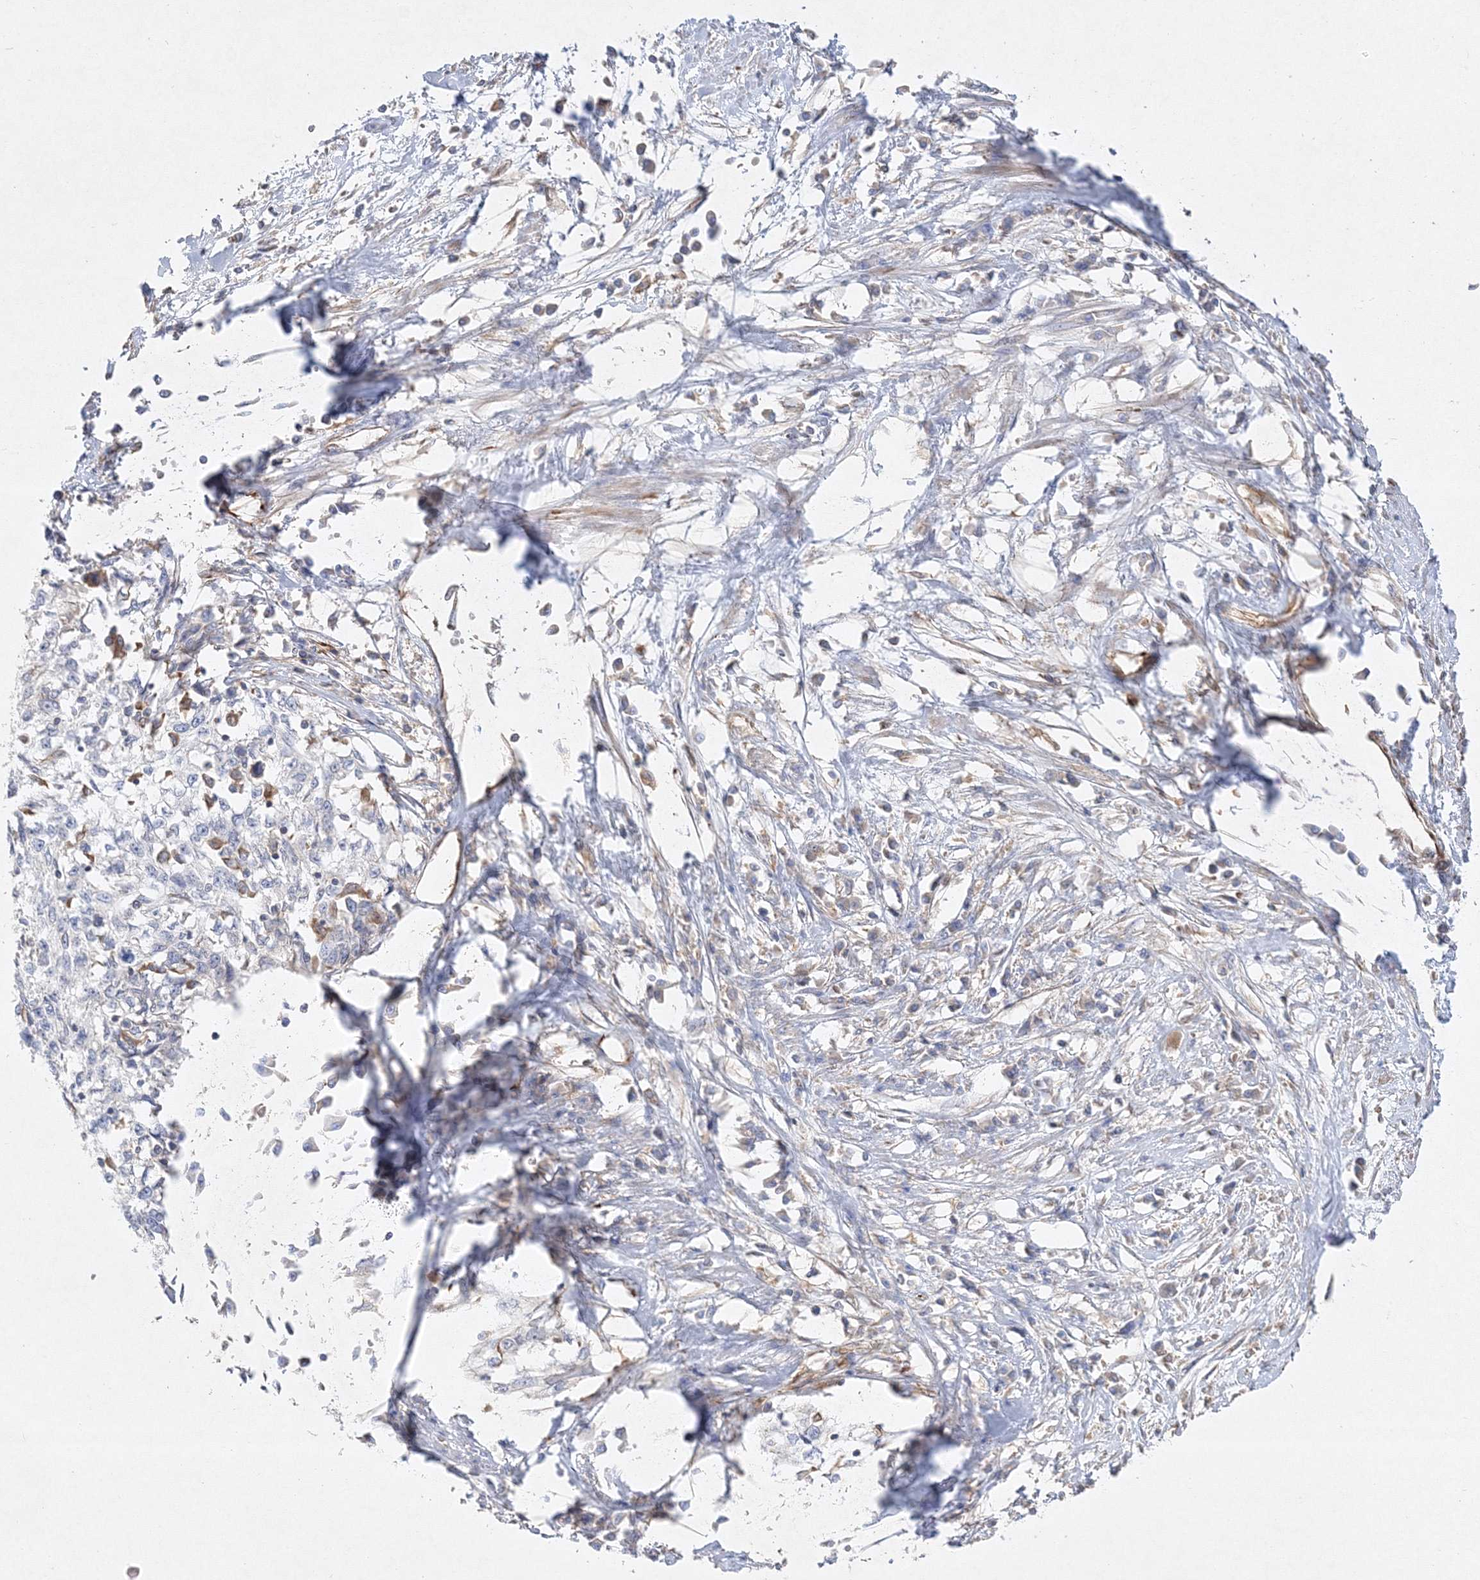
{"staining": {"intensity": "negative", "quantity": "none", "location": "none"}, "tissue": "cervical cancer", "cell_type": "Tumor cells", "image_type": "cancer", "snomed": [{"axis": "morphology", "description": "Squamous cell carcinoma, NOS"}, {"axis": "topography", "description": "Cervix"}], "caption": "A high-resolution micrograph shows immunohistochemistry (IHC) staining of cervical cancer (squamous cell carcinoma), which shows no significant positivity in tumor cells.", "gene": "WDR37", "patient": {"sex": "female", "age": 57}}